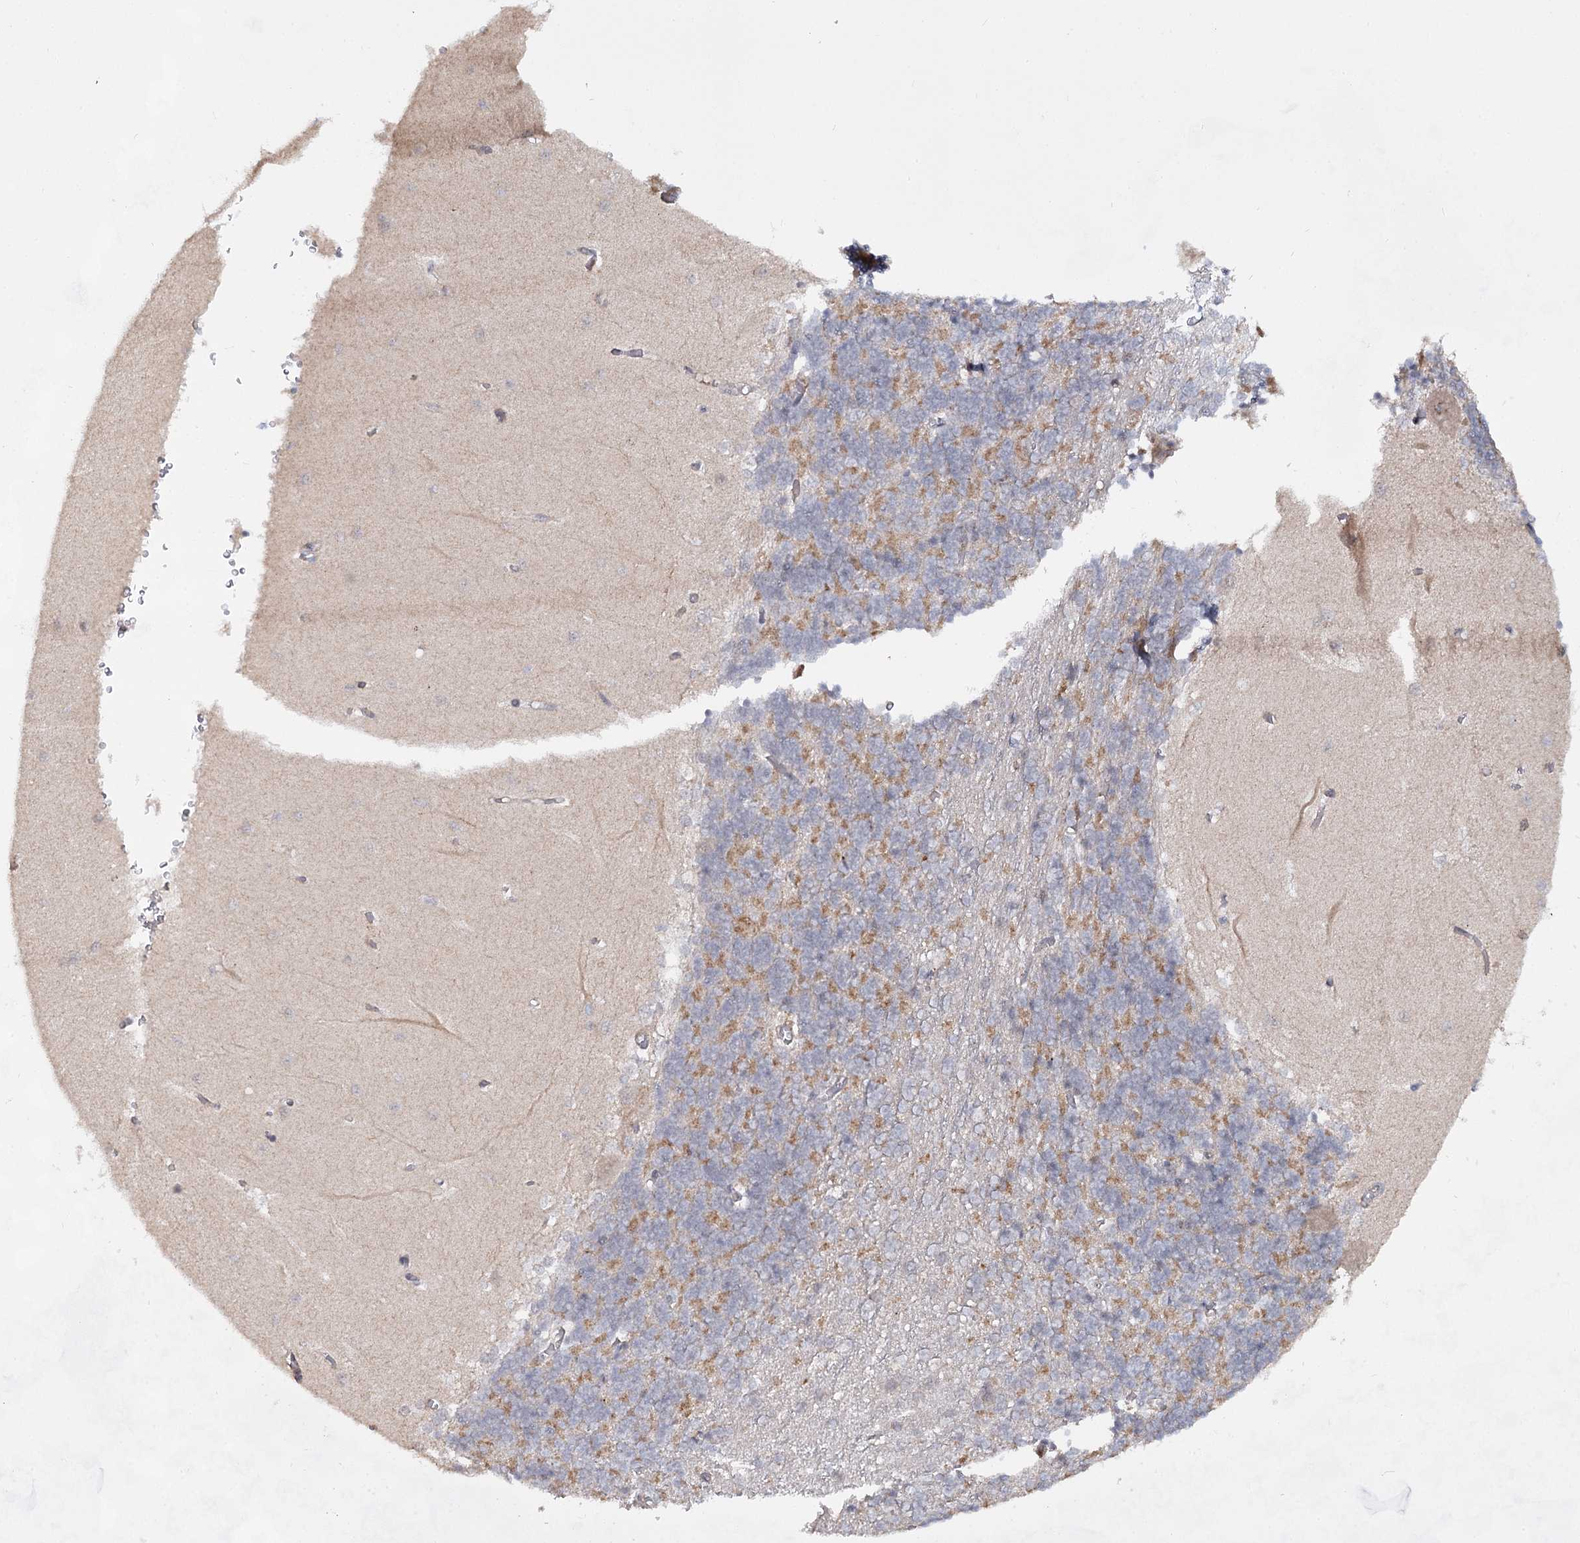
{"staining": {"intensity": "moderate", "quantity": "<25%", "location": "cytoplasmic/membranous"}, "tissue": "cerebellum", "cell_type": "Cells in granular layer", "image_type": "normal", "snomed": [{"axis": "morphology", "description": "Normal tissue, NOS"}, {"axis": "topography", "description": "Cerebellum"}], "caption": "Immunohistochemical staining of normal cerebellum displays moderate cytoplasmic/membranous protein positivity in approximately <25% of cells in granular layer.", "gene": "ATL2", "patient": {"sex": "male", "age": 37}}